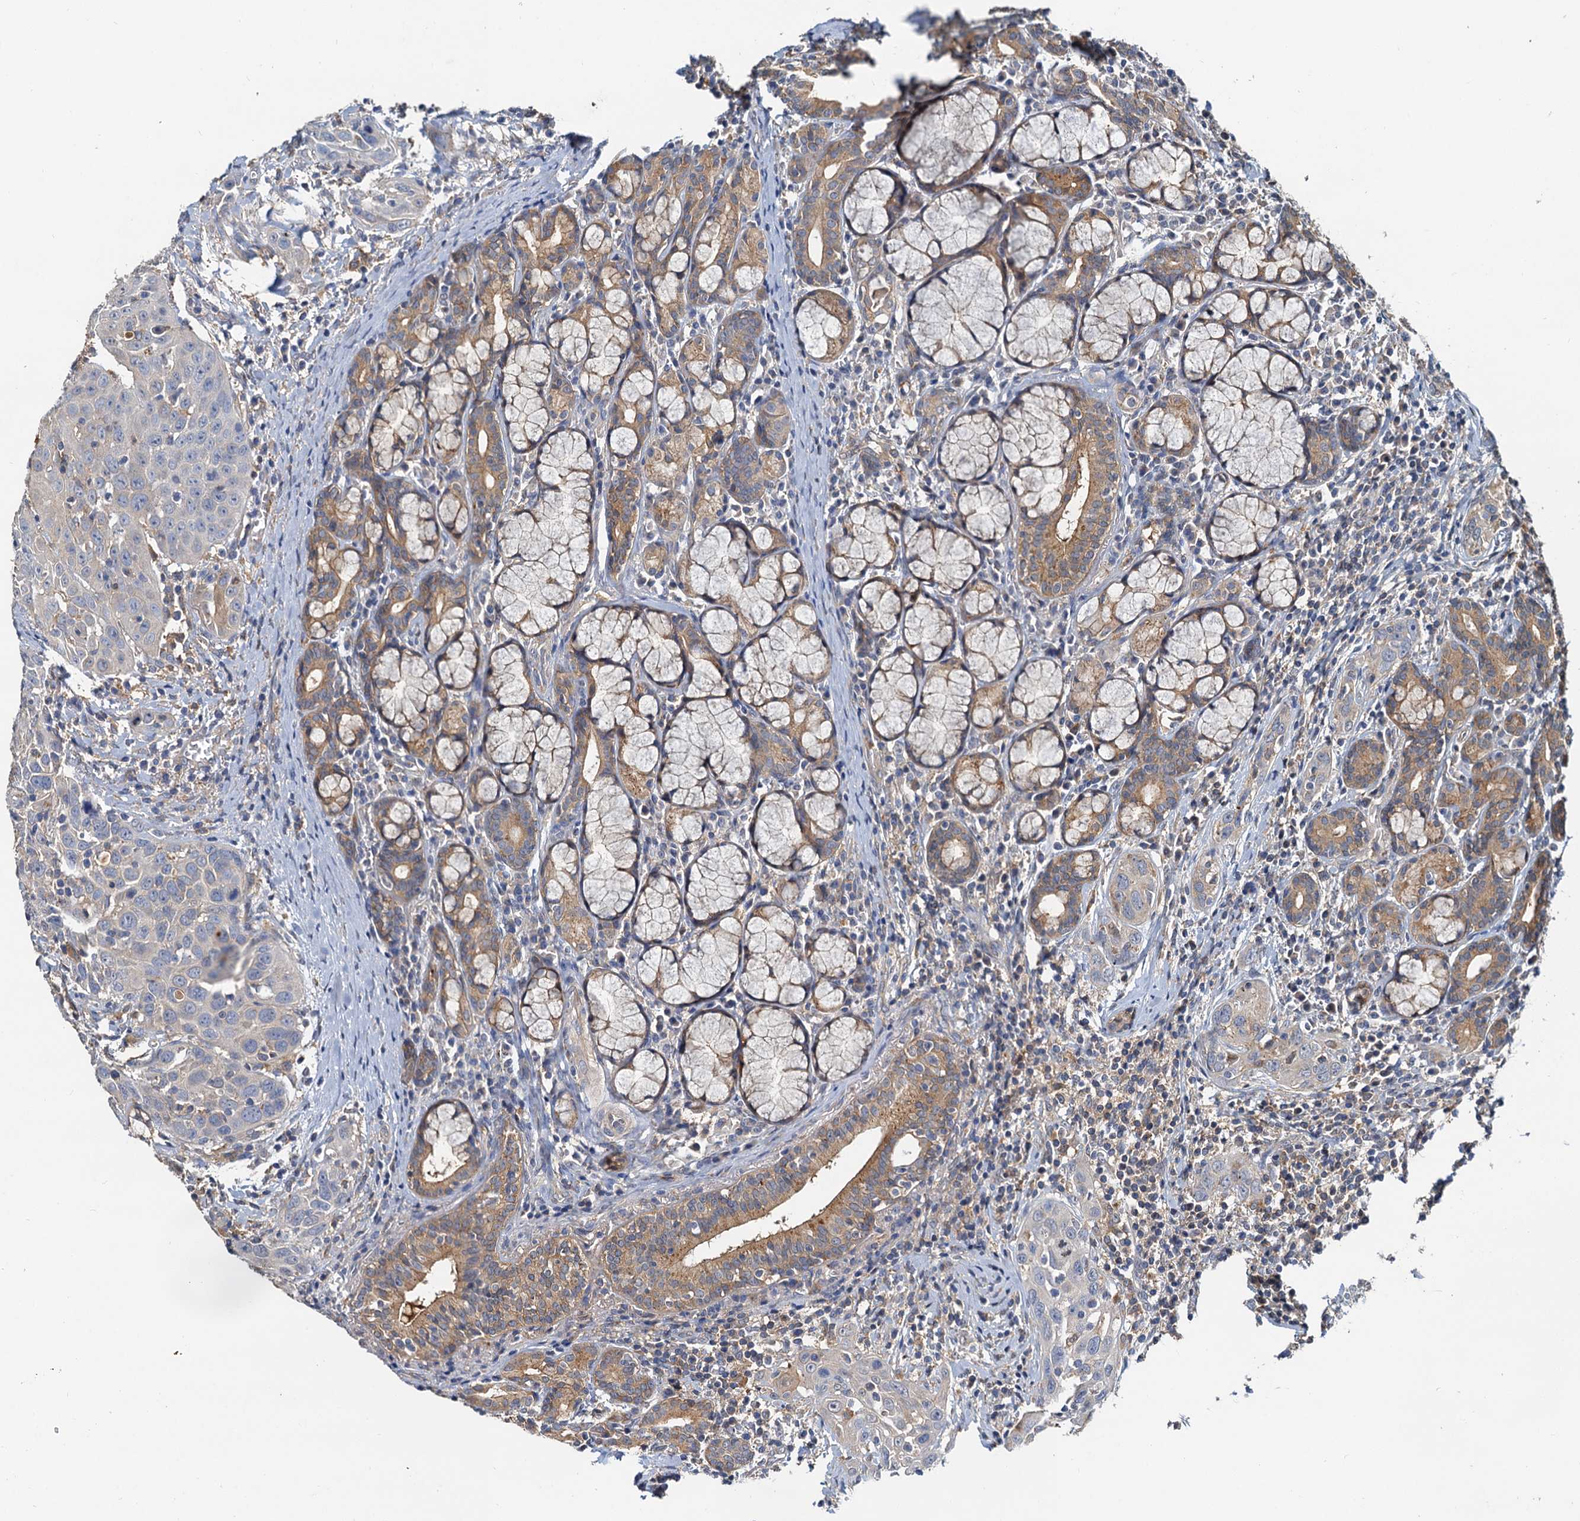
{"staining": {"intensity": "negative", "quantity": "none", "location": "none"}, "tissue": "head and neck cancer", "cell_type": "Tumor cells", "image_type": "cancer", "snomed": [{"axis": "morphology", "description": "Squamous cell carcinoma, NOS"}, {"axis": "topography", "description": "Oral tissue"}, {"axis": "topography", "description": "Head-Neck"}], "caption": "A micrograph of head and neck squamous cell carcinoma stained for a protein exhibits no brown staining in tumor cells.", "gene": "TOLLIP", "patient": {"sex": "female", "age": 50}}